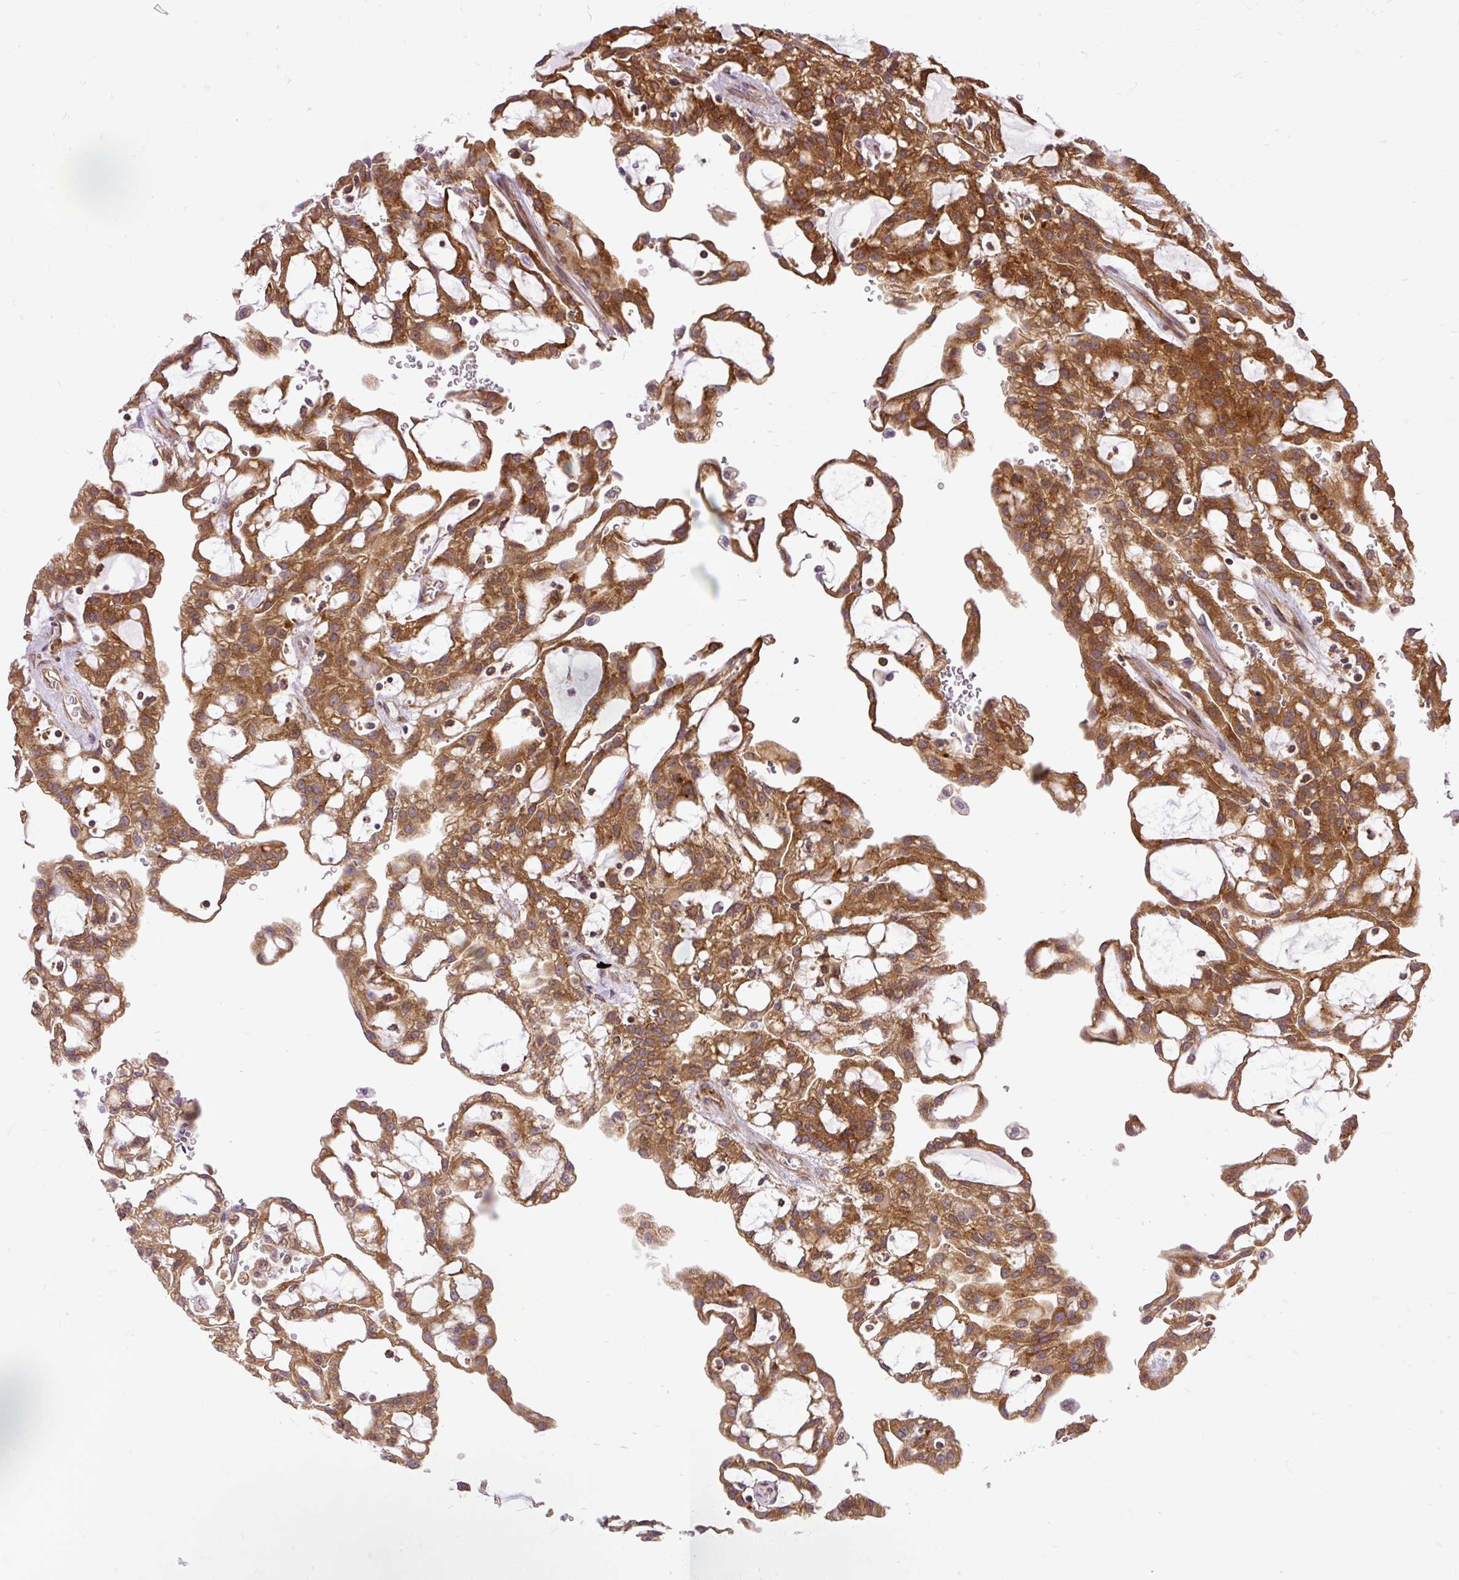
{"staining": {"intensity": "strong", "quantity": ">75%", "location": "cytoplasmic/membranous"}, "tissue": "renal cancer", "cell_type": "Tumor cells", "image_type": "cancer", "snomed": [{"axis": "morphology", "description": "Adenocarcinoma, NOS"}, {"axis": "topography", "description": "Kidney"}], "caption": "Brown immunohistochemical staining in renal adenocarcinoma shows strong cytoplasmic/membranous expression in approximately >75% of tumor cells. The staining was performed using DAB (3,3'-diaminobenzidine) to visualize the protein expression in brown, while the nuclei were stained in blue with hematoxylin (Magnification: 20x).", "gene": "TRIM17", "patient": {"sex": "male", "age": 63}}